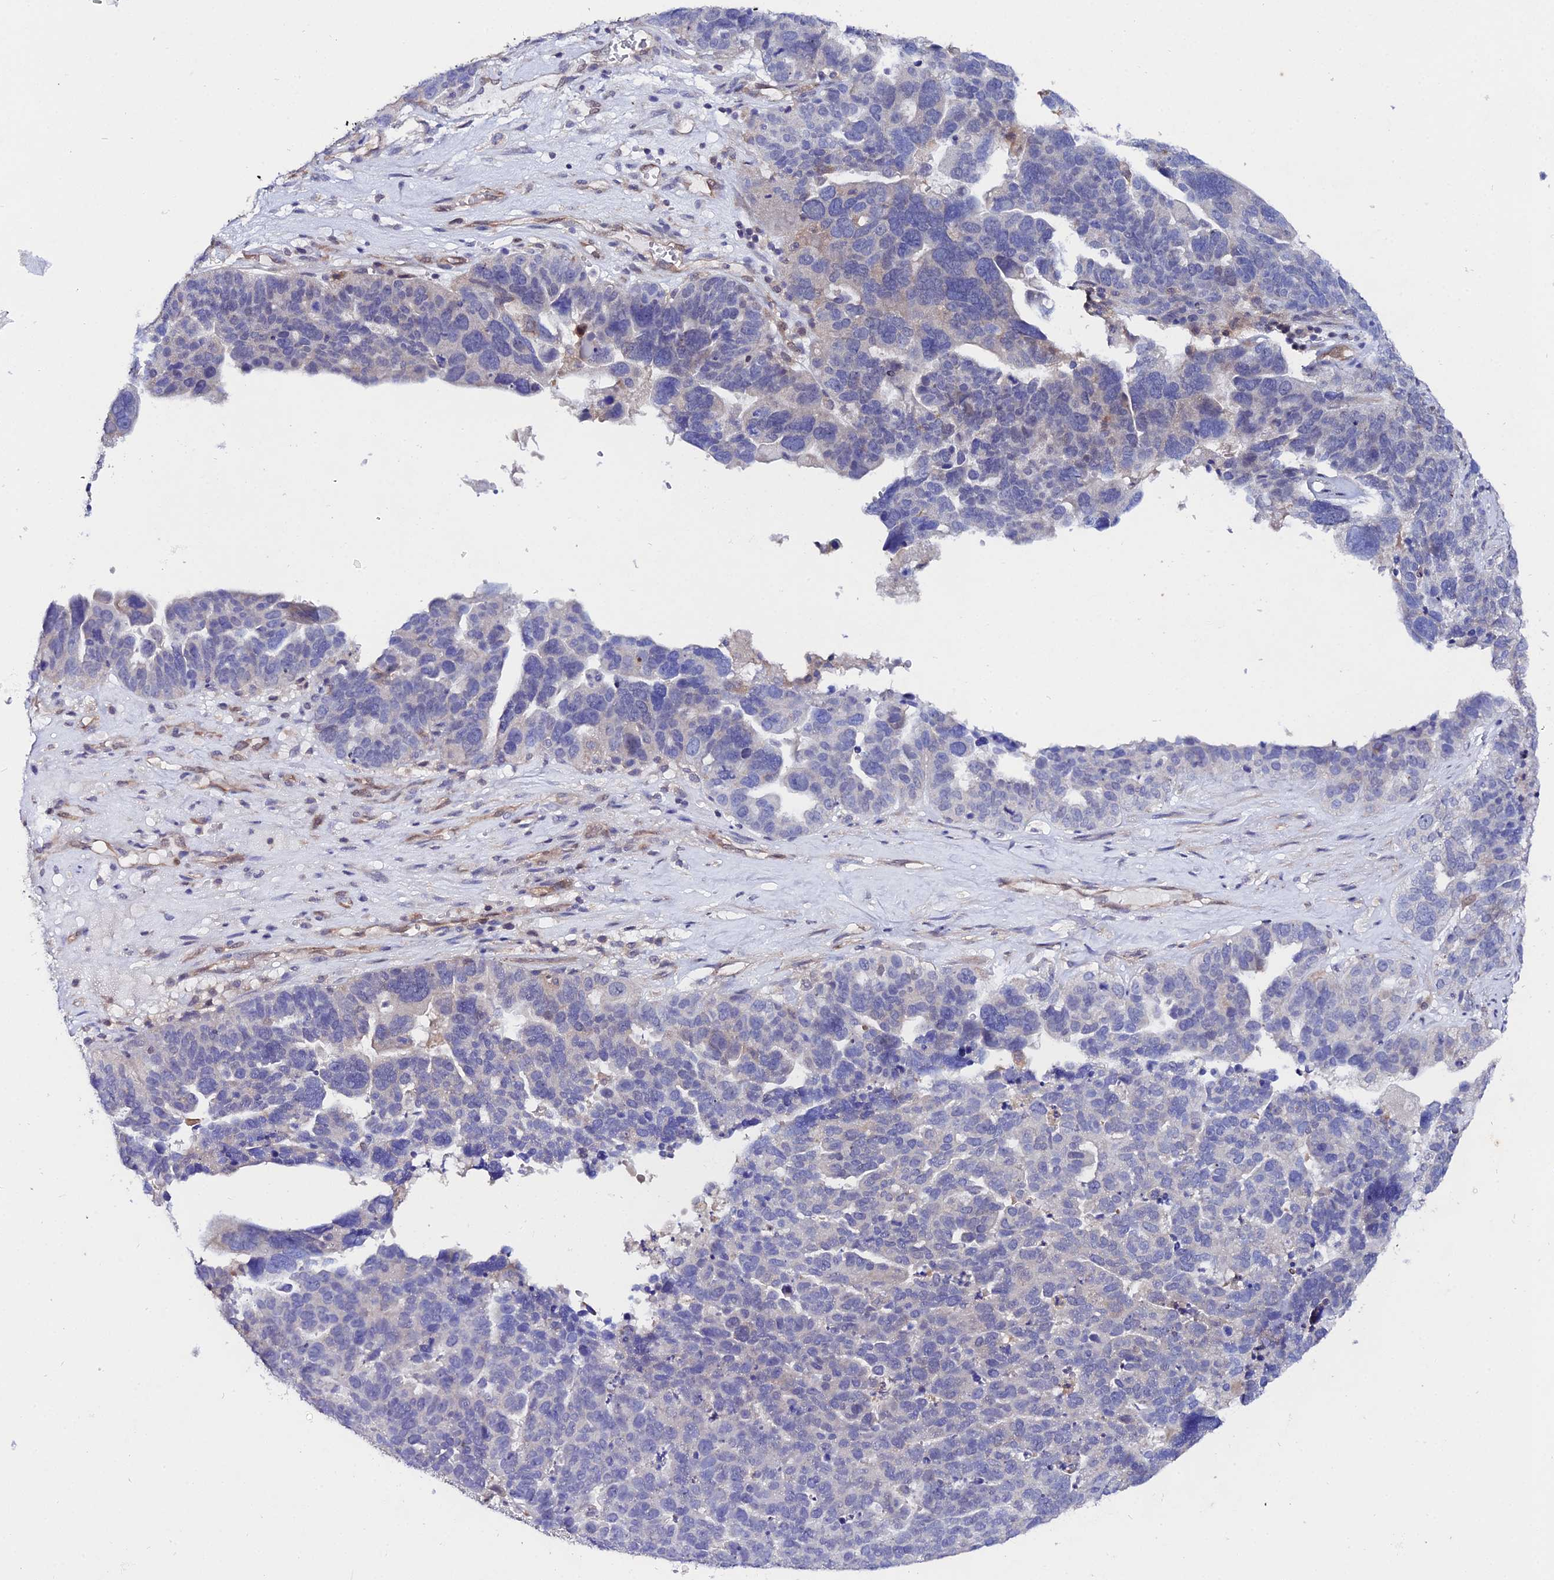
{"staining": {"intensity": "negative", "quantity": "none", "location": "none"}, "tissue": "ovarian cancer", "cell_type": "Tumor cells", "image_type": "cancer", "snomed": [{"axis": "morphology", "description": "Cystadenocarcinoma, serous, NOS"}, {"axis": "topography", "description": "Ovary"}], "caption": "Histopathology image shows no significant protein positivity in tumor cells of ovarian cancer. The staining was performed using DAB (3,3'-diaminobenzidine) to visualize the protein expression in brown, while the nuclei were stained in blue with hematoxylin (Magnification: 20x).", "gene": "PPP2R2C", "patient": {"sex": "female", "age": 59}}